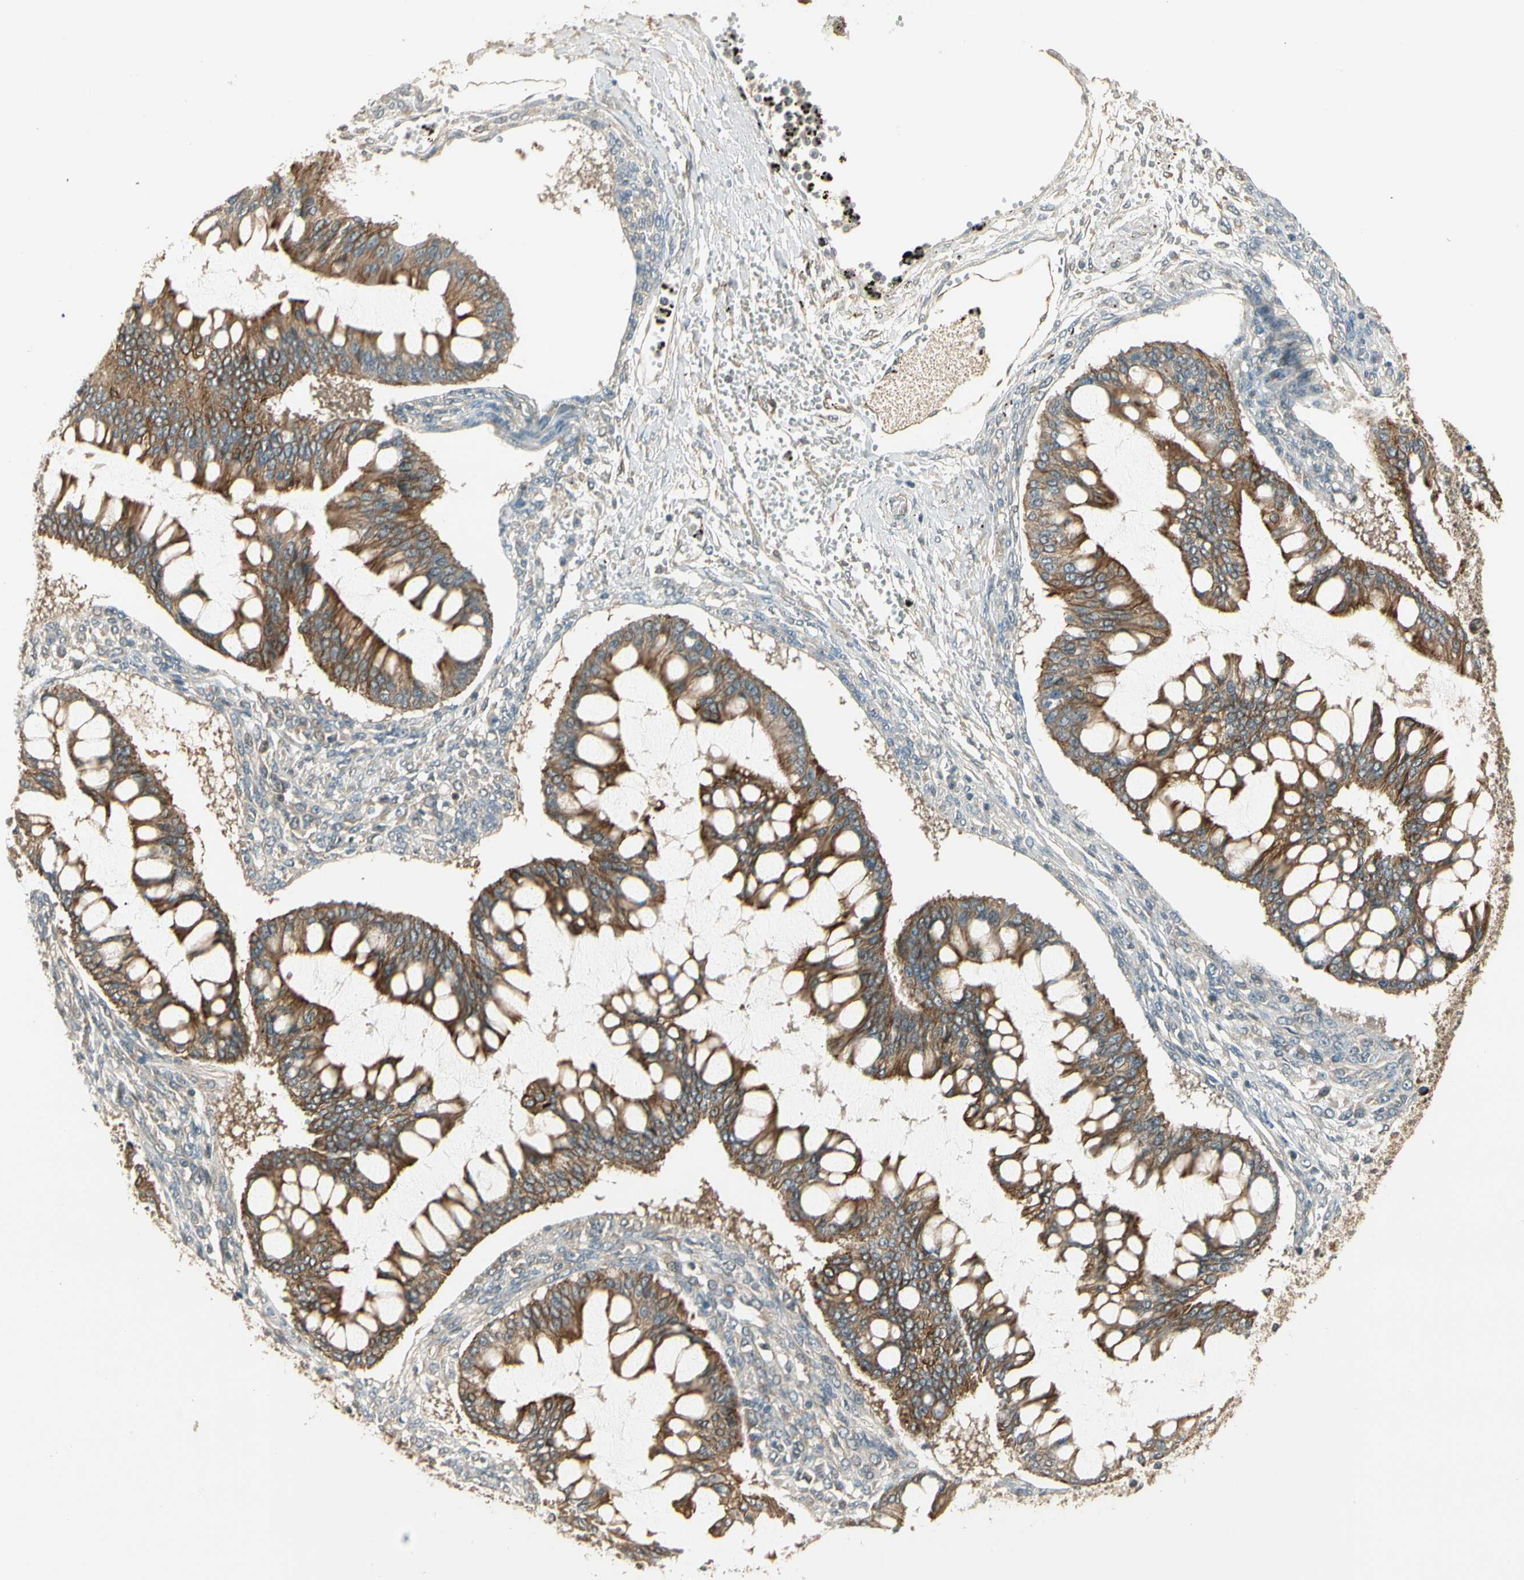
{"staining": {"intensity": "strong", "quantity": ">75%", "location": "cytoplasmic/membranous"}, "tissue": "ovarian cancer", "cell_type": "Tumor cells", "image_type": "cancer", "snomed": [{"axis": "morphology", "description": "Cystadenocarcinoma, mucinous, NOS"}, {"axis": "topography", "description": "Ovary"}], "caption": "An image of mucinous cystadenocarcinoma (ovarian) stained for a protein shows strong cytoplasmic/membranous brown staining in tumor cells.", "gene": "PFDN5", "patient": {"sex": "female", "age": 73}}